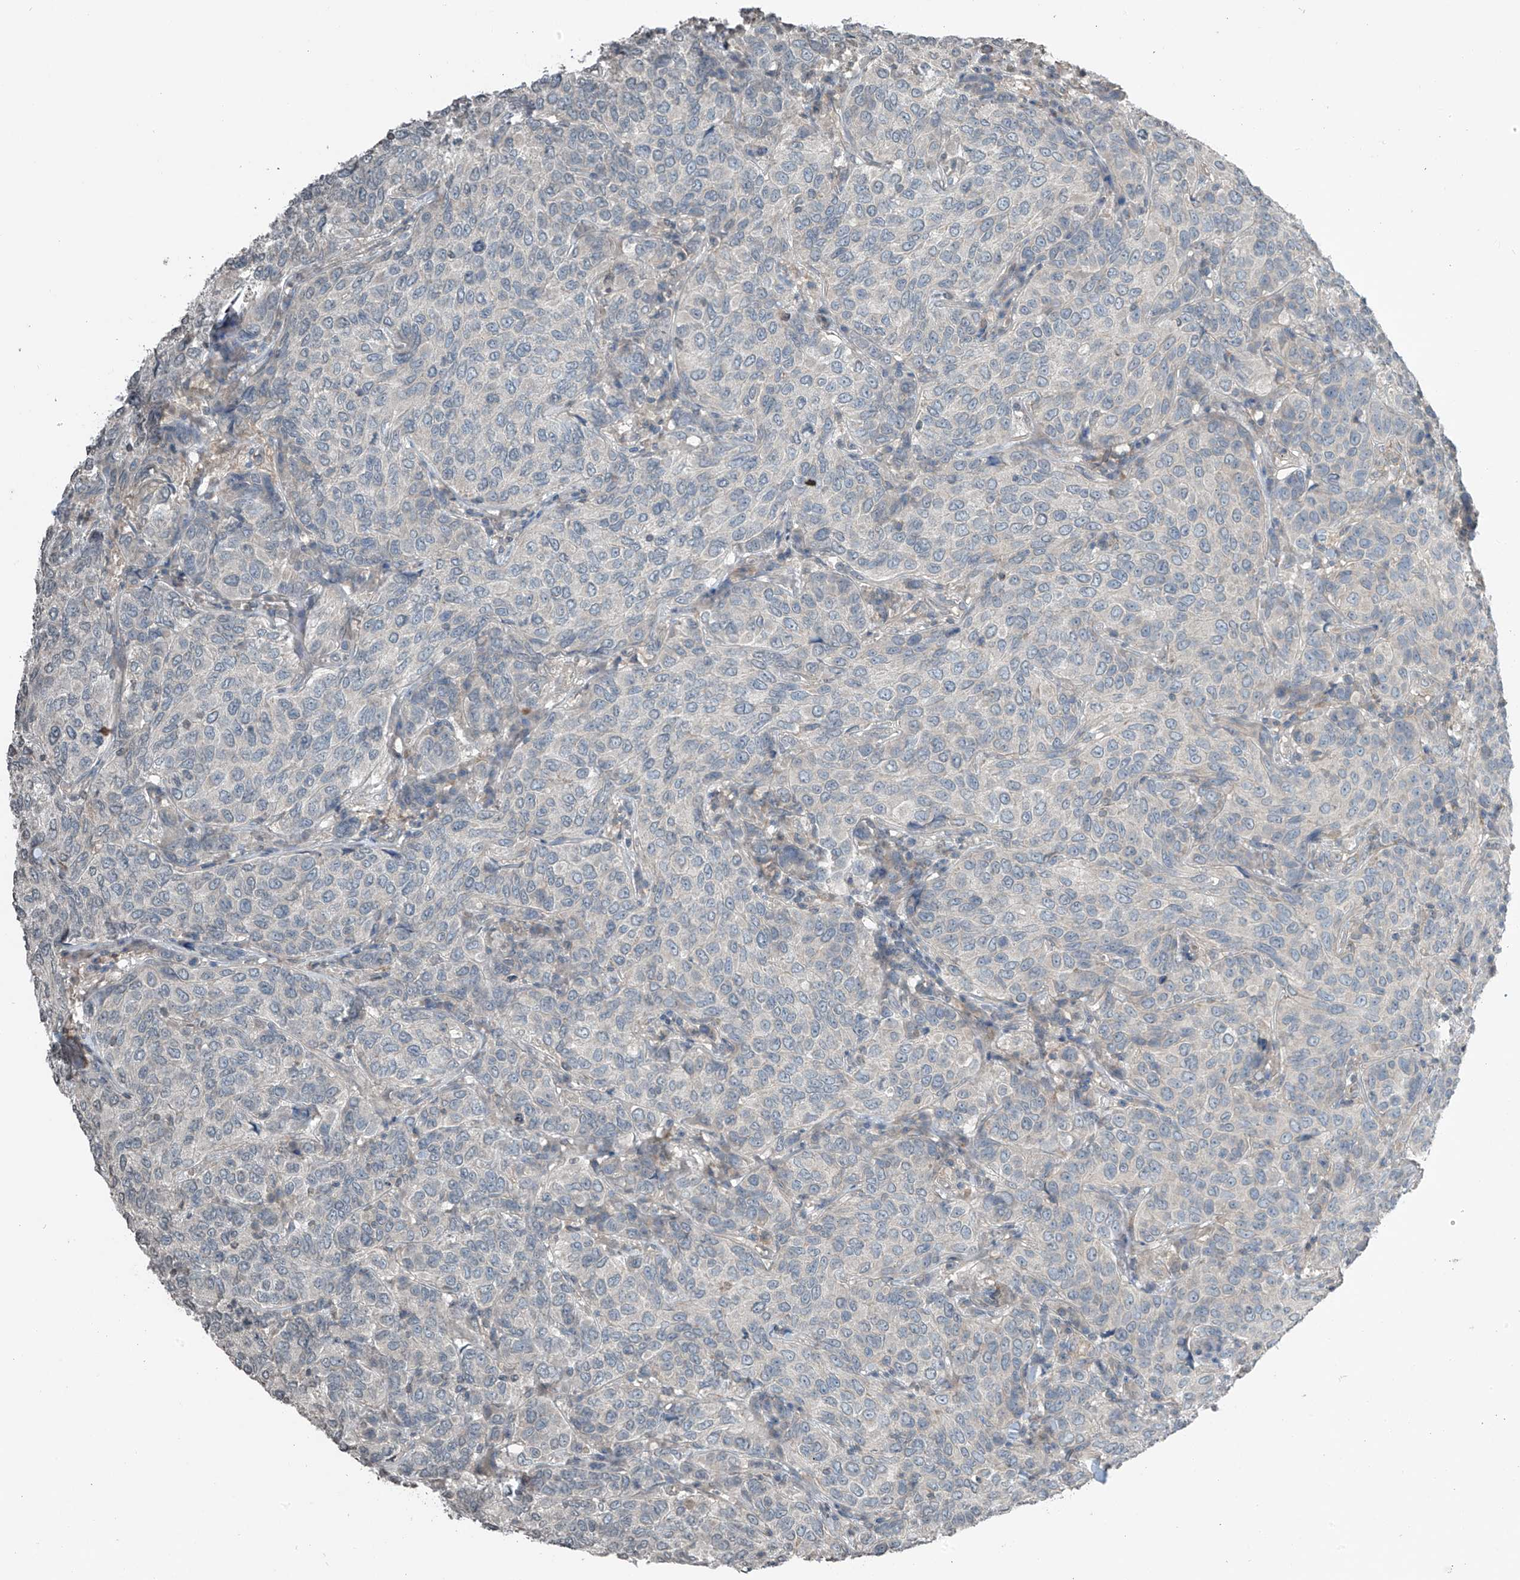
{"staining": {"intensity": "negative", "quantity": "none", "location": "none"}, "tissue": "breast cancer", "cell_type": "Tumor cells", "image_type": "cancer", "snomed": [{"axis": "morphology", "description": "Duct carcinoma"}, {"axis": "topography", "description": "Breast"}], "caption": "Immunohistochemical staining of human infiltrating ductal carcinoma (breast) exhibits no significant expression in tumor cells. (DAB IHC visualized using brightfield microscopy, high magnification).", "gene": "HOXA11", "patient": {"sex": "female", "age": 55}}